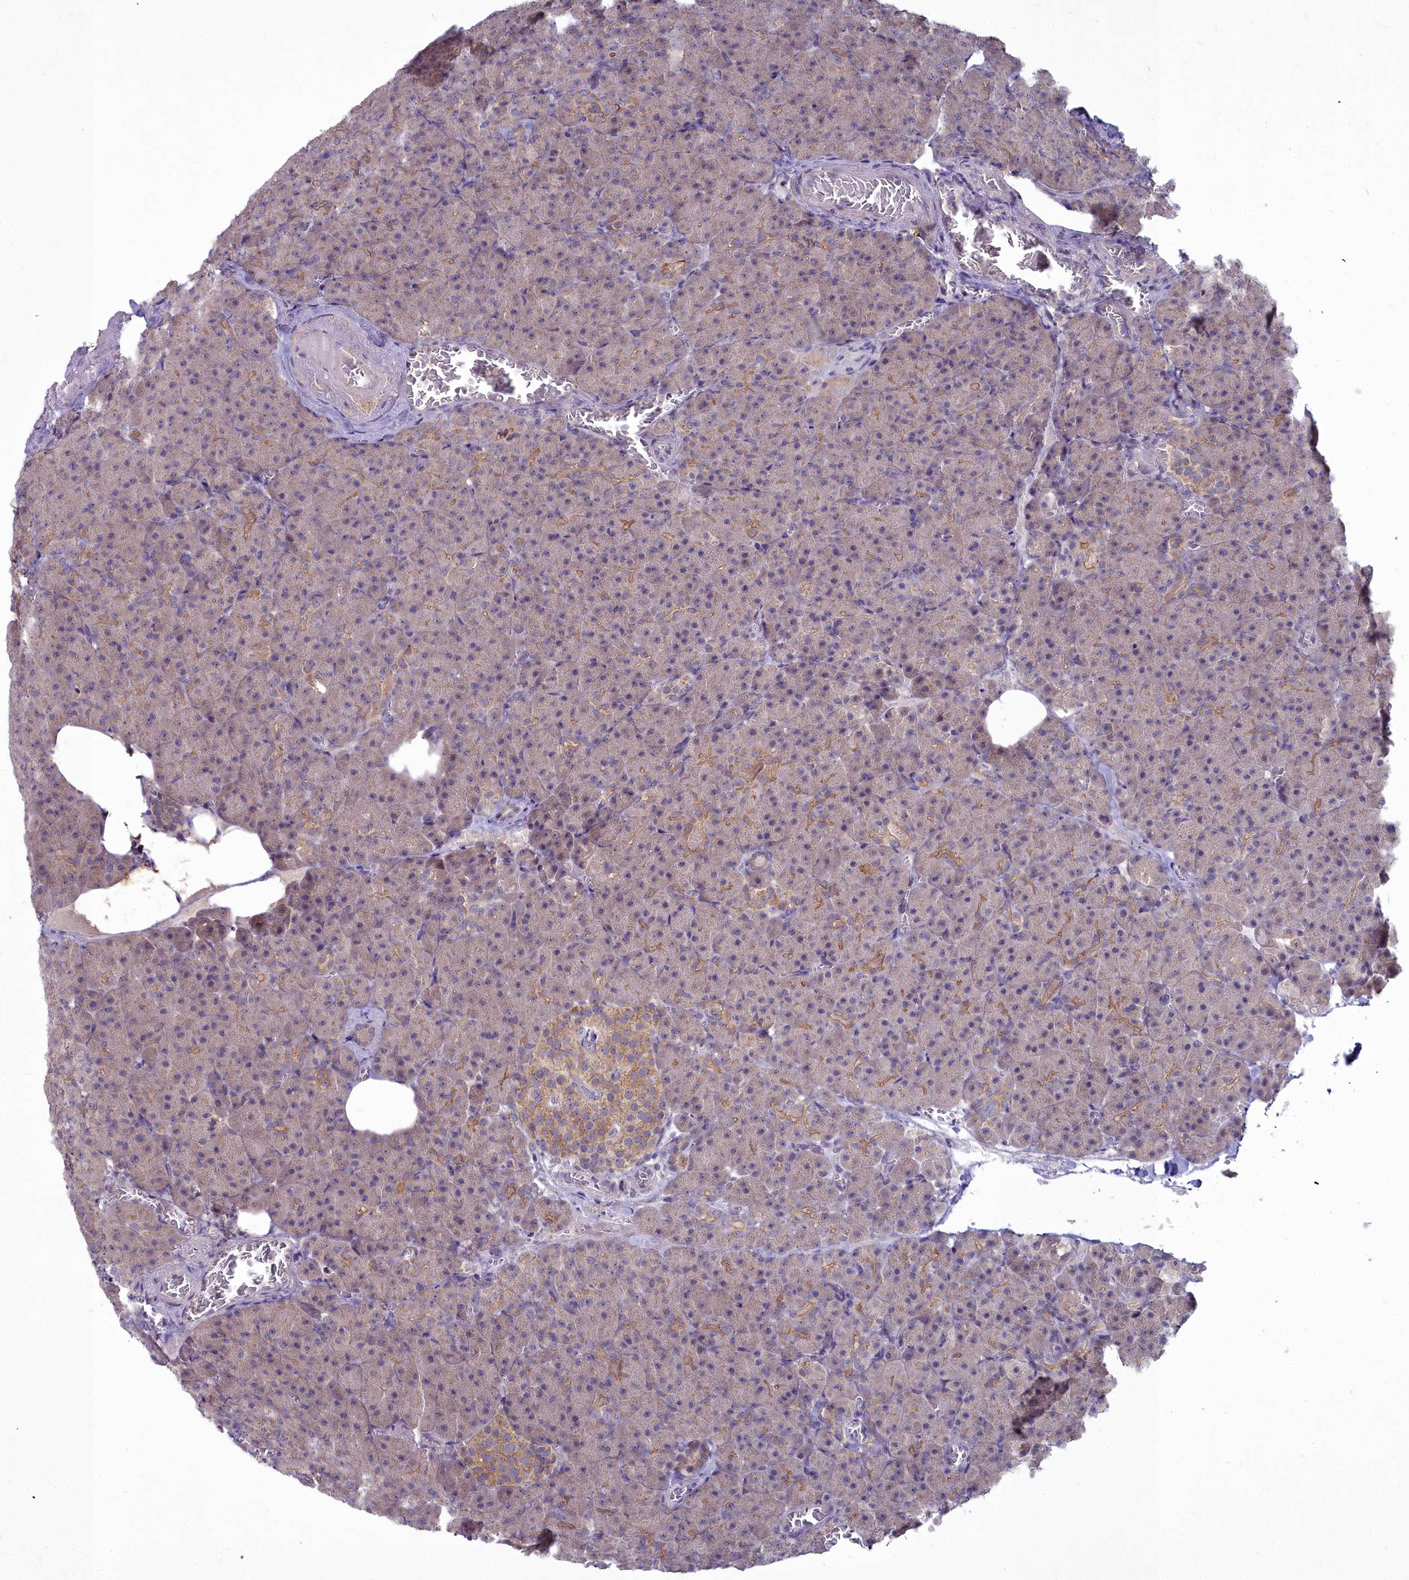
{"staining": {"intensity": "moderate", "quantity": "<25%", "location": "cytoplasmic/membranous"}, "tissue": "pancreas", "cell_type": "Exocrine glandular cells", "image_type": "normal", "snomed": [{"axis": "morphology", "description": "Normal tissue, NOS"}, {"axis": "topography", "description": "Pancreas"}], "caption": "Protein expression analysis of unremarkable pancreas demonstrates moderate cytoplasmic/membranous expression in approximately <25% of exocrine glandular cells. The protein is shown in brown color, while the nuclei are stained blue.", "gene": "MICU2", "patient": {"sex": "female", "age": 74}}